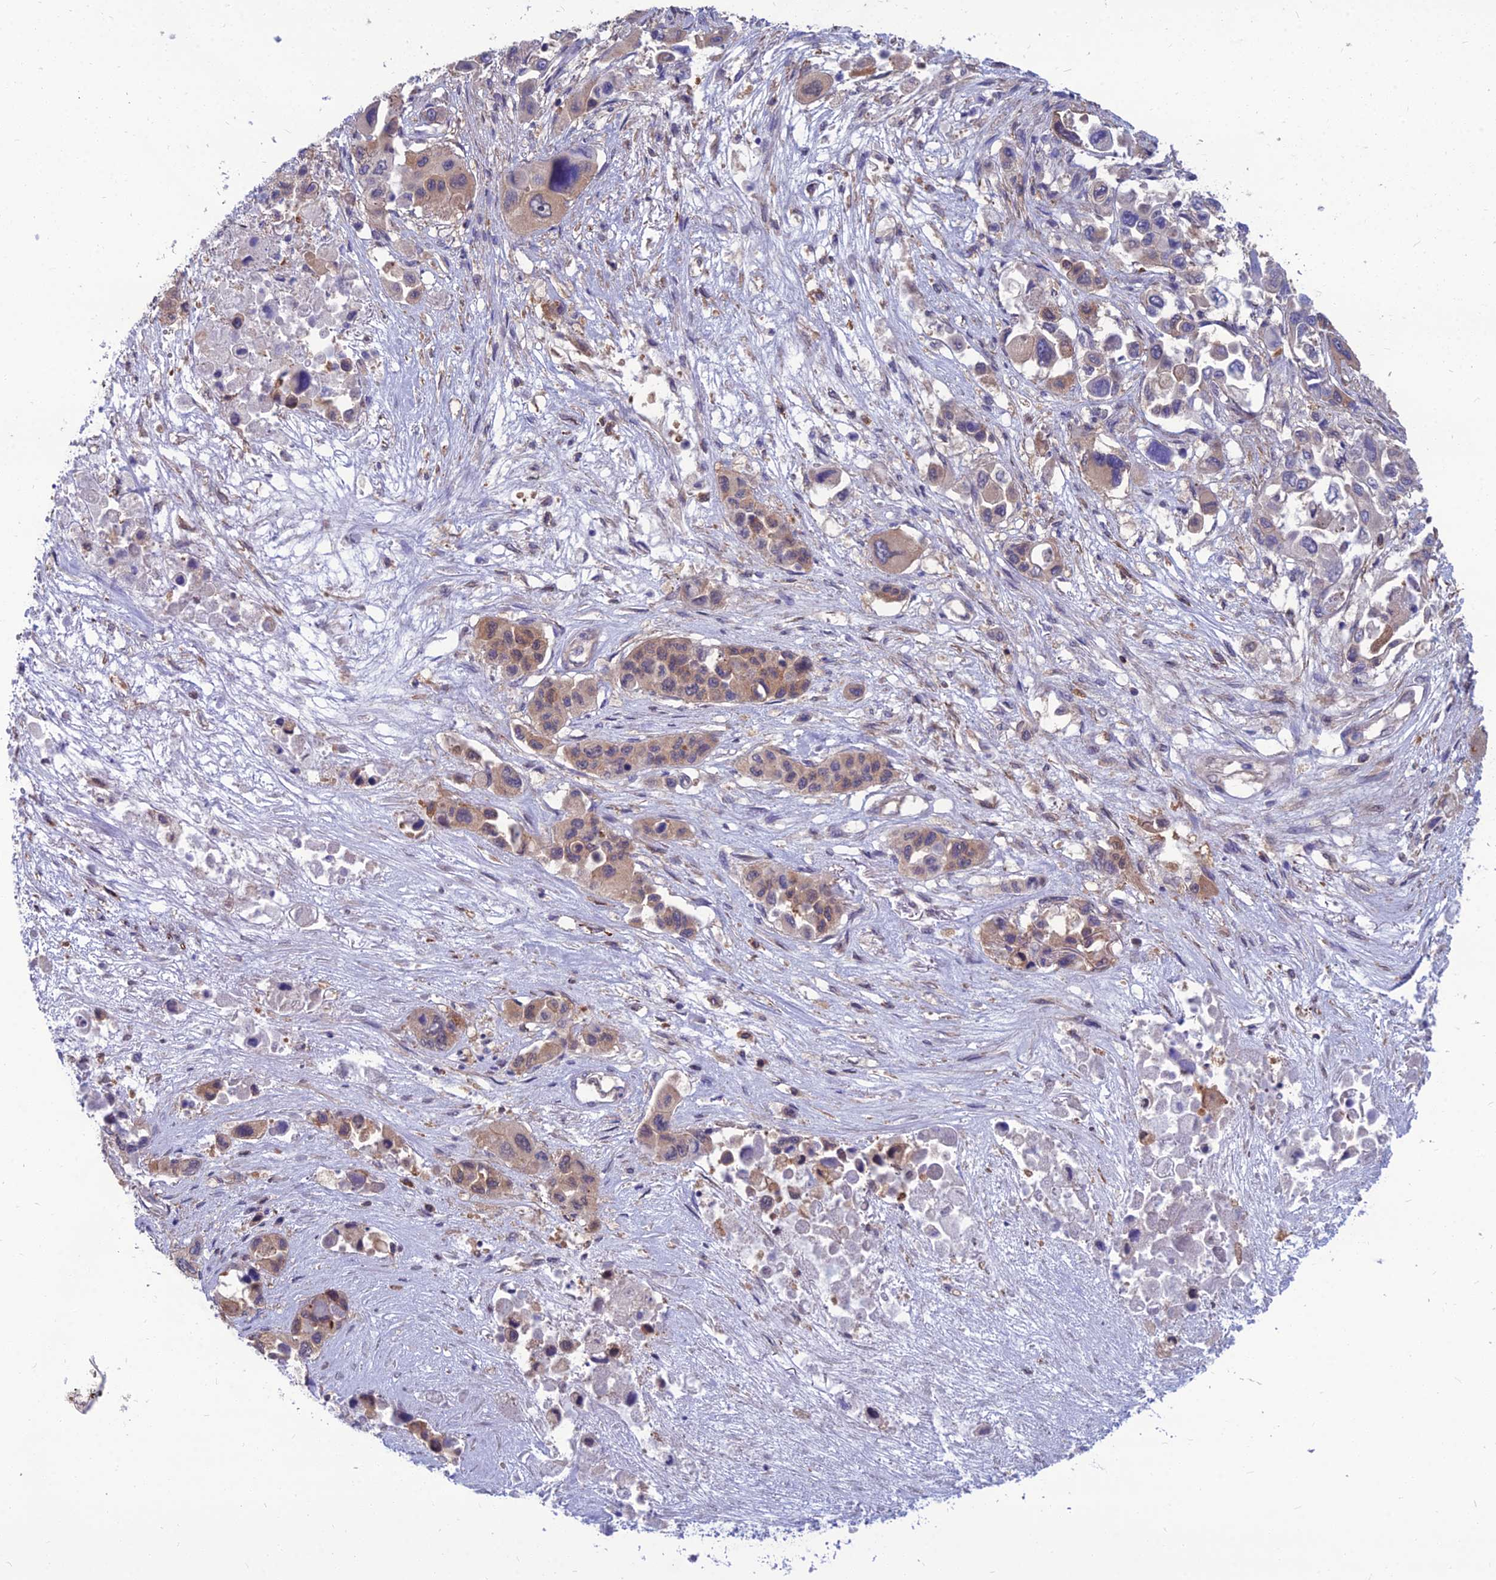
{"staining": {"intensity": "moderate", "quantity": ">75%", "location": "cytoplasmic/membranous"}, "tissue": "pancreatic cancer", "cell_type": "Tumor cells", "image_type": "cancer", "snomed": [{"axis": "morphology", "description": "Adenocarcinoma, NOS"}, {"axis": "topography", "description": "Pancreas"}], "caption": "Protein analysis of pancreatic cancer (adenocarcinoma) tissue reveals moderate cytoplasmic/membranous positivity in about >75% of tumor cells.", "gene": "OPA3", "patient": {"sex": "male", "age": 92}}